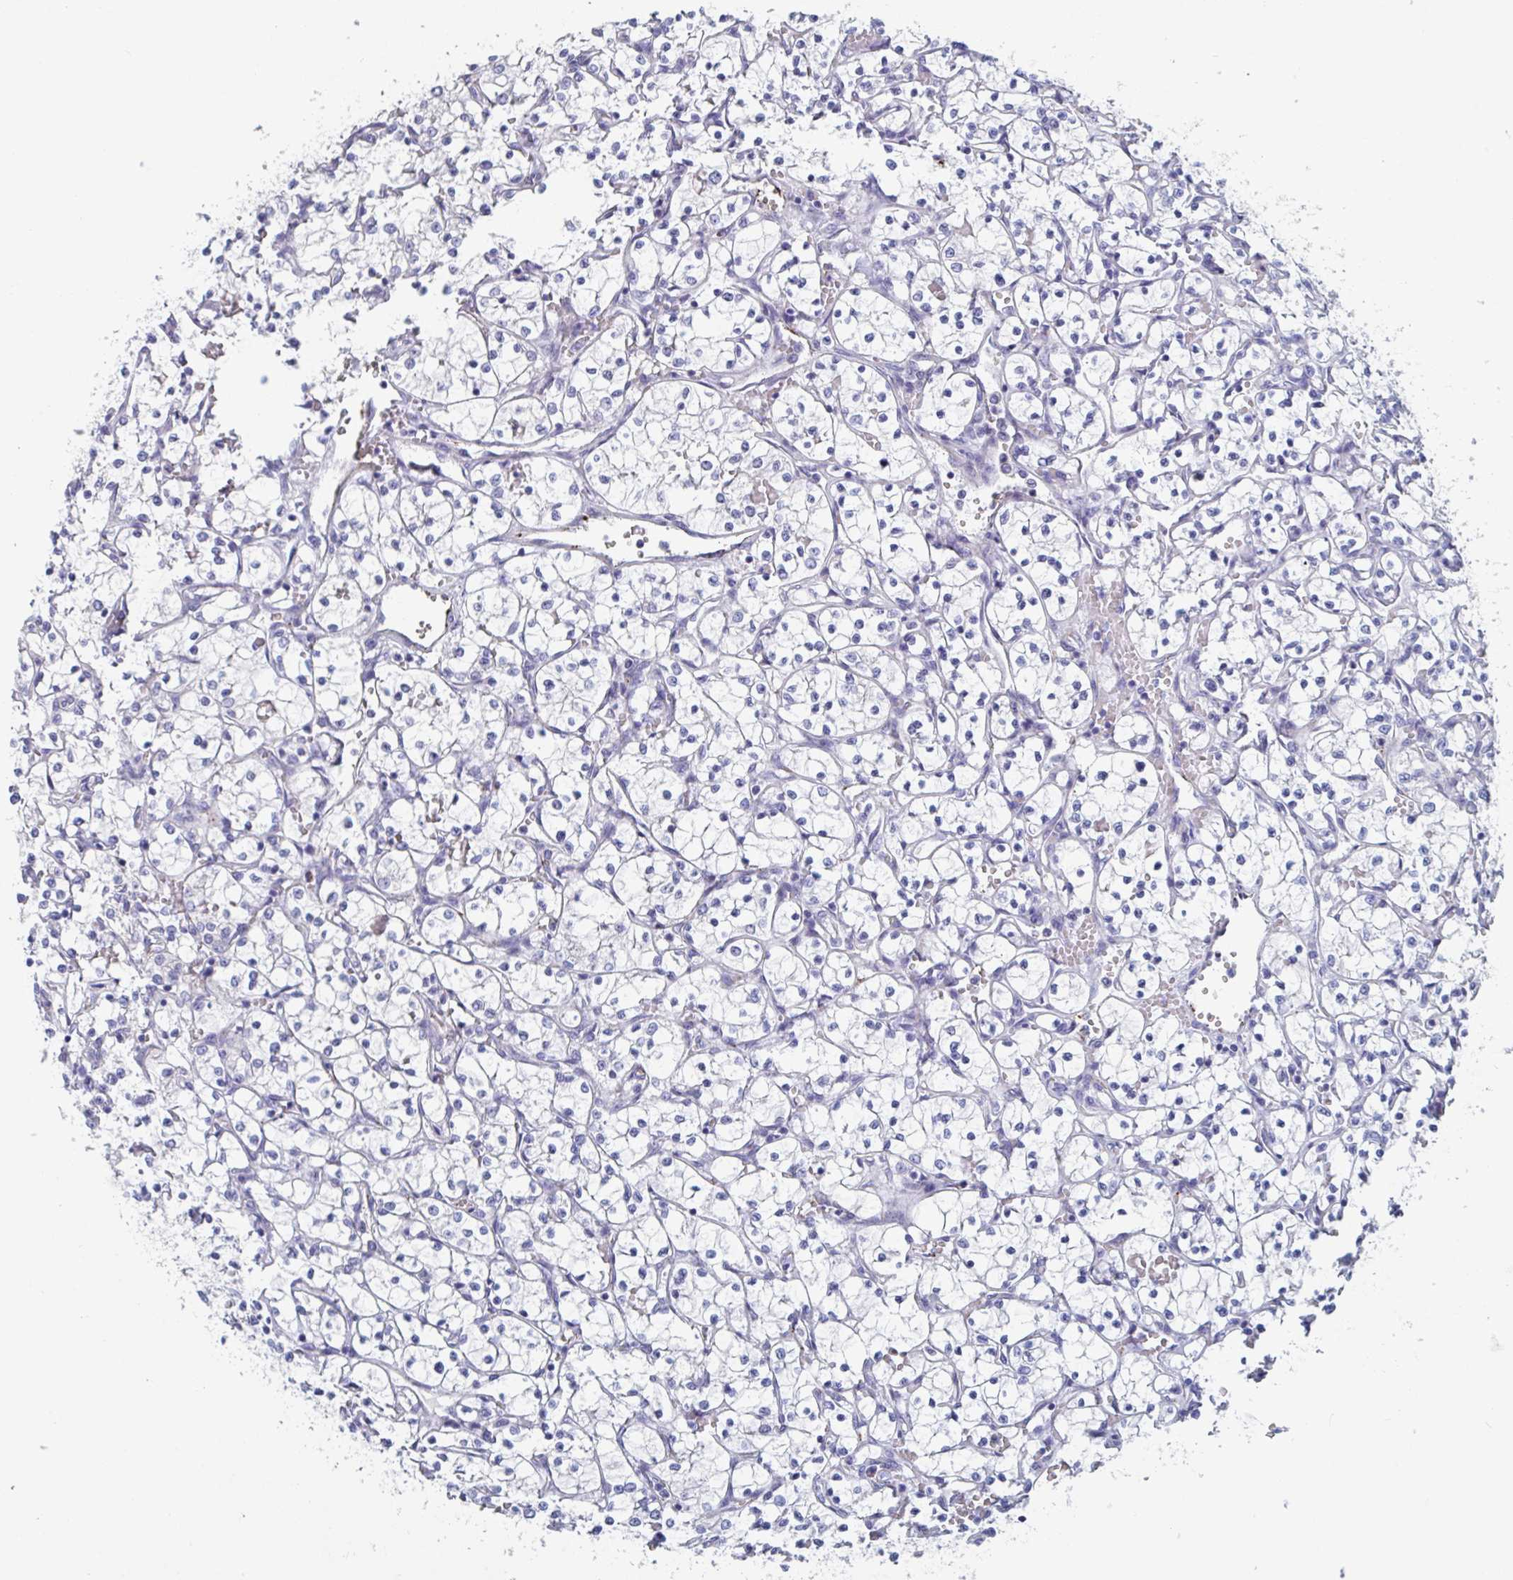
{"staining": {"intensity": "negative", "quantity": "none", "location": "none"}, "tissue": "renal cancer", "cell_type": "Tumor cells", "image_type": "cancer", "snomed": [{"axis": "morphology", "description": "Adenocarcinoma, NOS"}, {"axis": "topography", "description": "Kidney"}], "caption": "A micrograph of renal adenocarcinoma stained for a protein displays no brown staining in tumor cells.", "gene": "ABHD16A", "patient": {"sex": "female", "age": 69}}